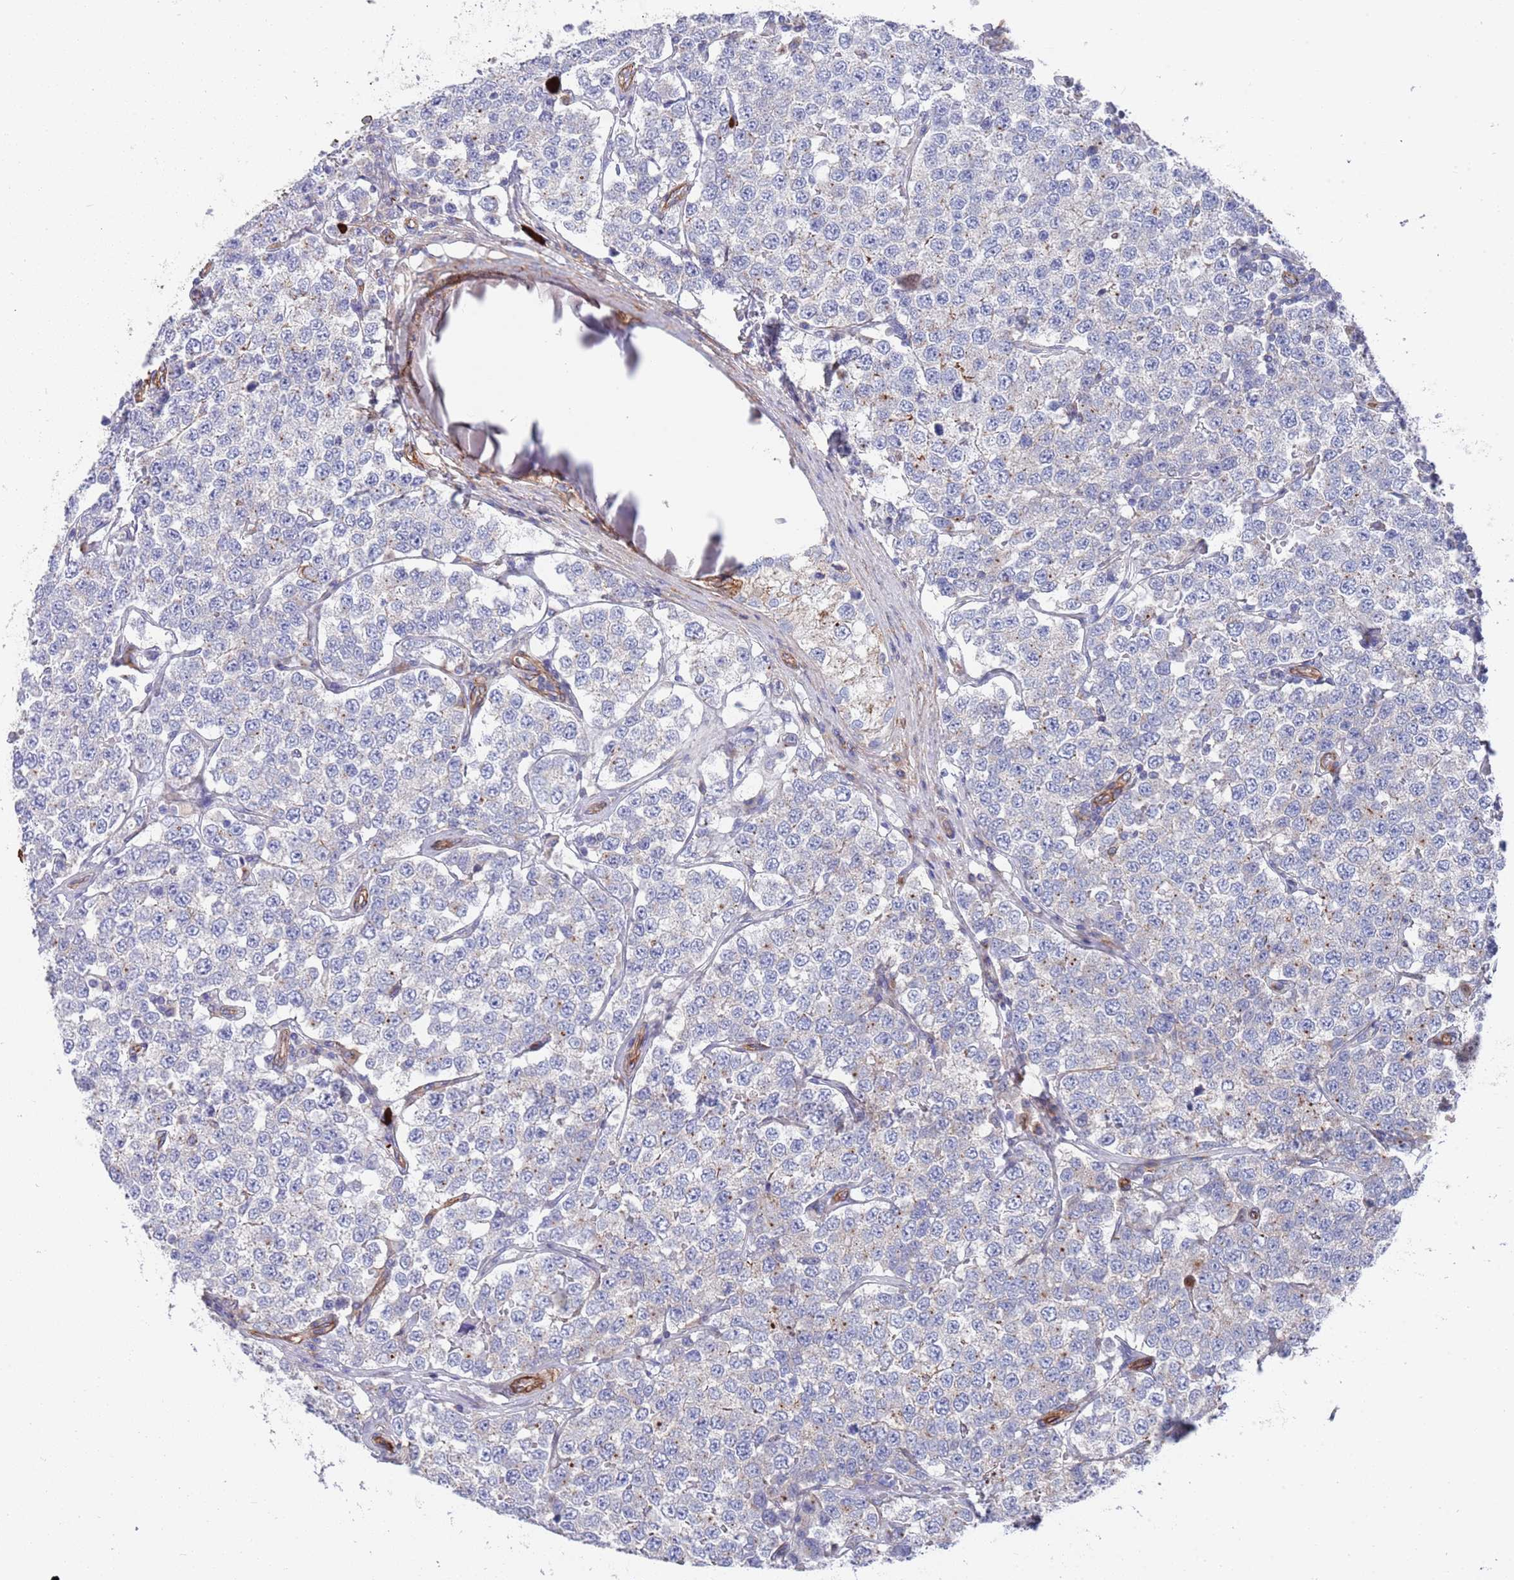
{"staining": {"intensity": "negative", "quantity": "none", "location": "none"}, "tissue": "testis cancer", "cell_type": "Tumor cells", "image_type": "cancer", "snomed": [{"axis": "morphology", "description": "Seminoma, NOS"}, {"axis": "topography", "description": "Testis"}], "caption": "The micrograph exhibits no staining of tumor cells in testis cancer.", "gene": "JAKMIP2", "patient": {"sex": "male", "age": 34}}